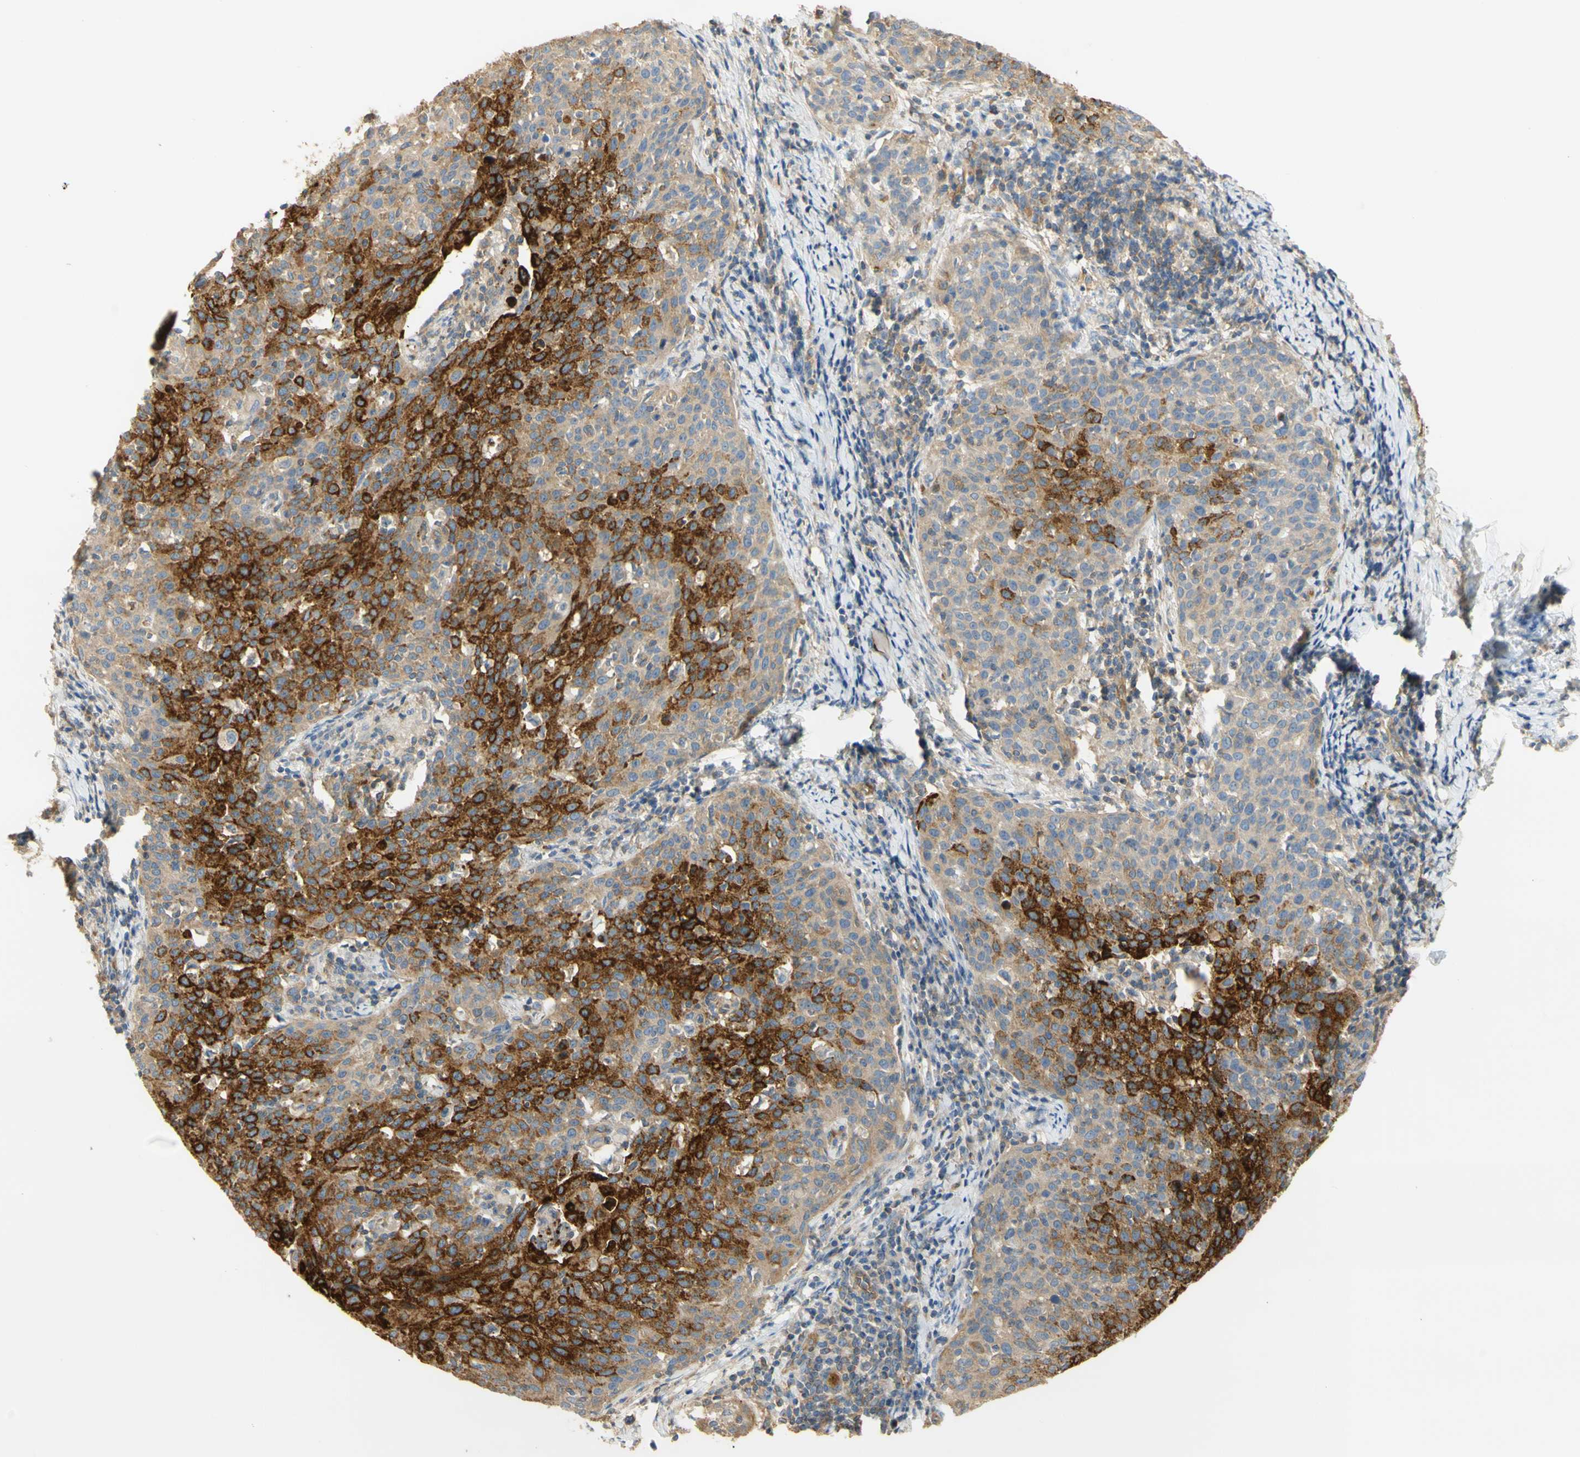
{"staining": {"intensity": "strong", "quantity": "25%-75%", "location": "cytoplasmic/membranous"}, "tissue": "cervical cancer", "cell_type": "Tumor cells", "image_type": "cancer", "snomed": [{"axis": "morphology", "description": "Squamous cell carcinoma, NOS"}, {"axis": "topography", "description": "Cervix"}], "caption": "Squamous cell carcinoma (cervical) was stained to show a protein in brown. There is high levels of strong cytoplasmic/membranous positivity in about 25%-75% of tumor cells.", "gene": "KCNE4", "patient": {"sex": "female", "age": 38}}